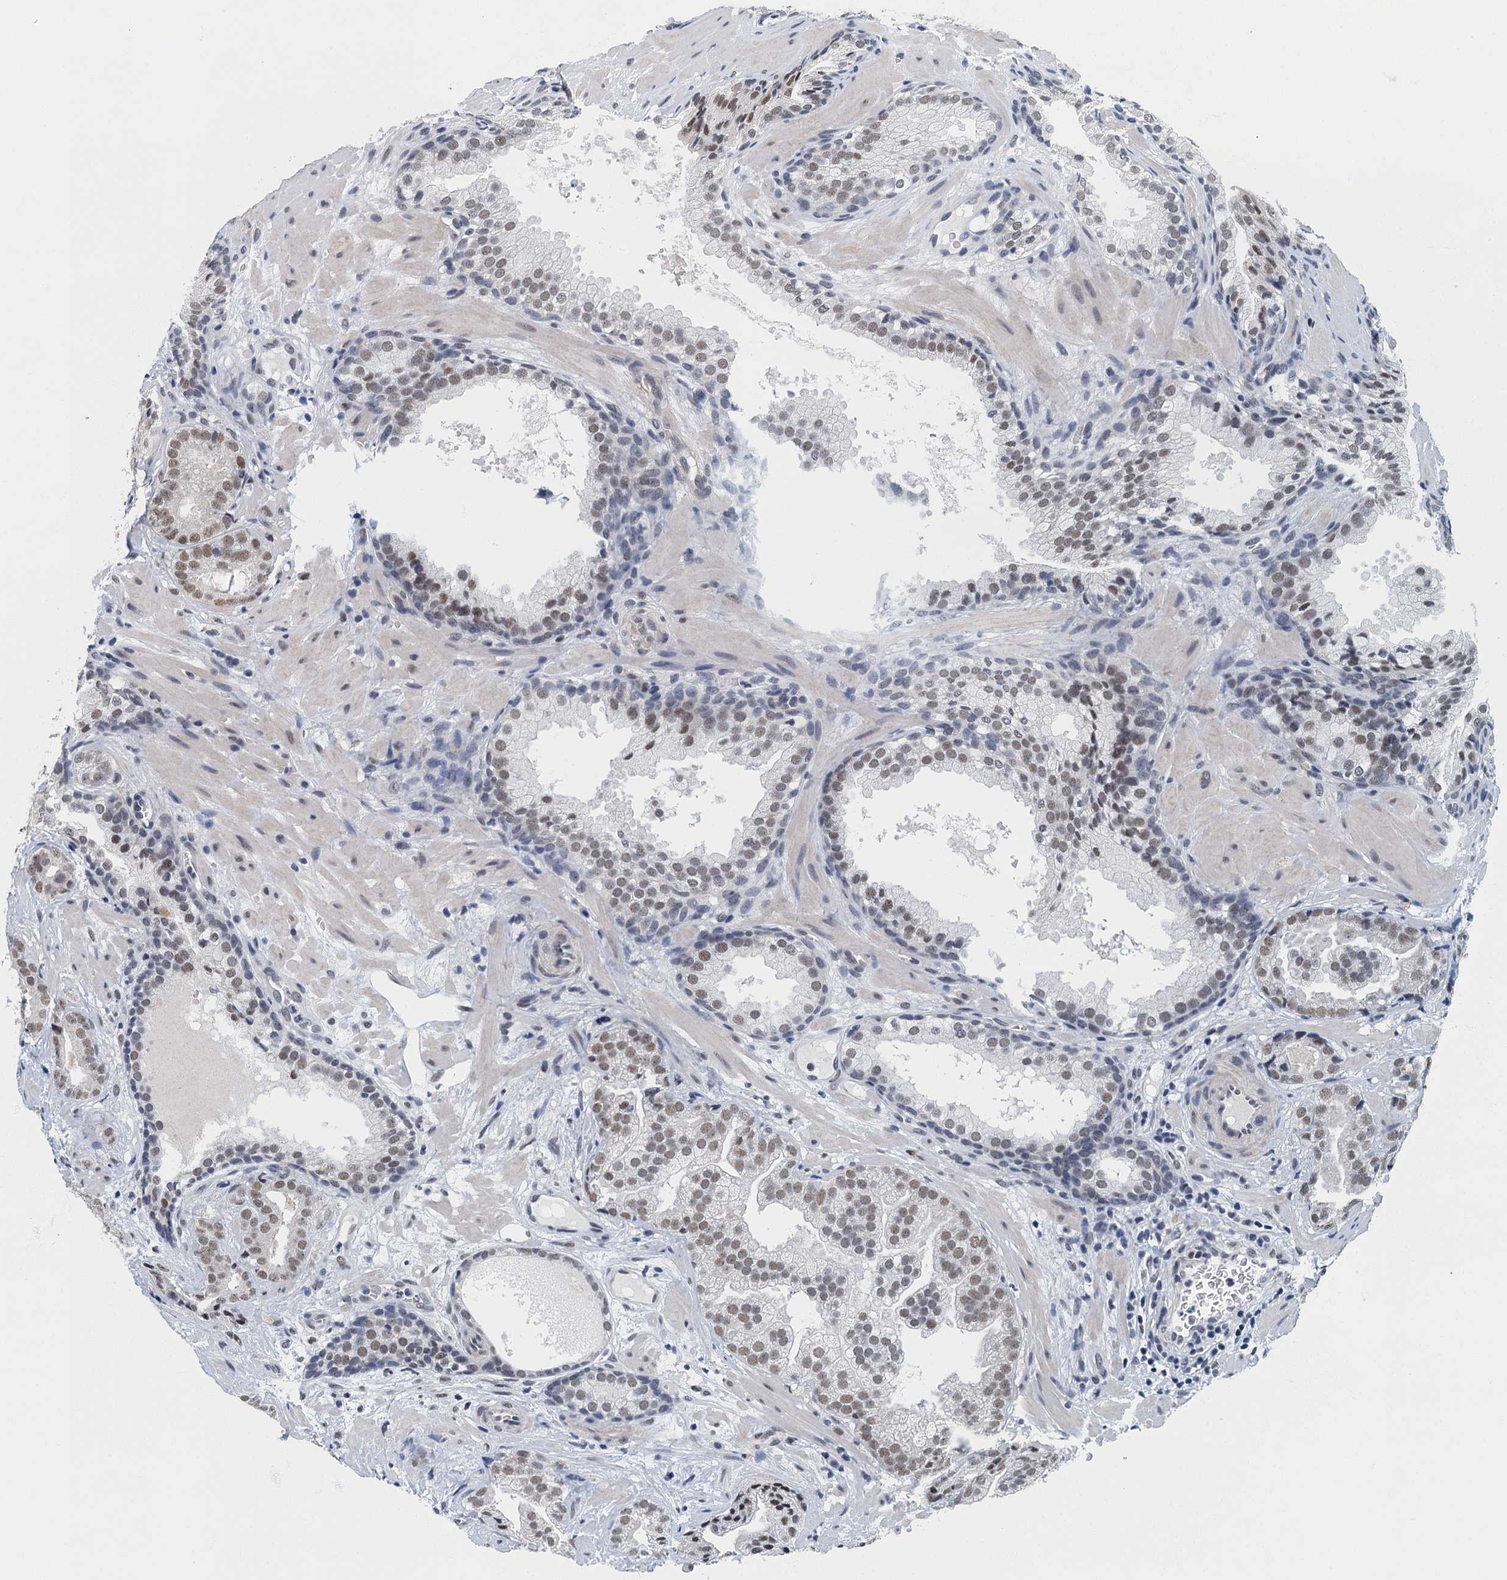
{"staining": {"intensity": "weak", "quantity": ">75%", "location": "nuclear"}, "tissue": "prostate cancer", "cell_type": "Tumor cells", "image_type": "cancer", "snomed": [{"axis": "morphology", "description": "Adenocarcinoma, High grade"}, {"axis": "topography", "description": "Prostate"}], "caption": "DAB immunohistochemical staining of prostate cancer reveals weak nuclear protein positivity in approximately >75% of tumor cells.", "gene": "GADL1", "patient": {"sex": "male", "age": 60}}